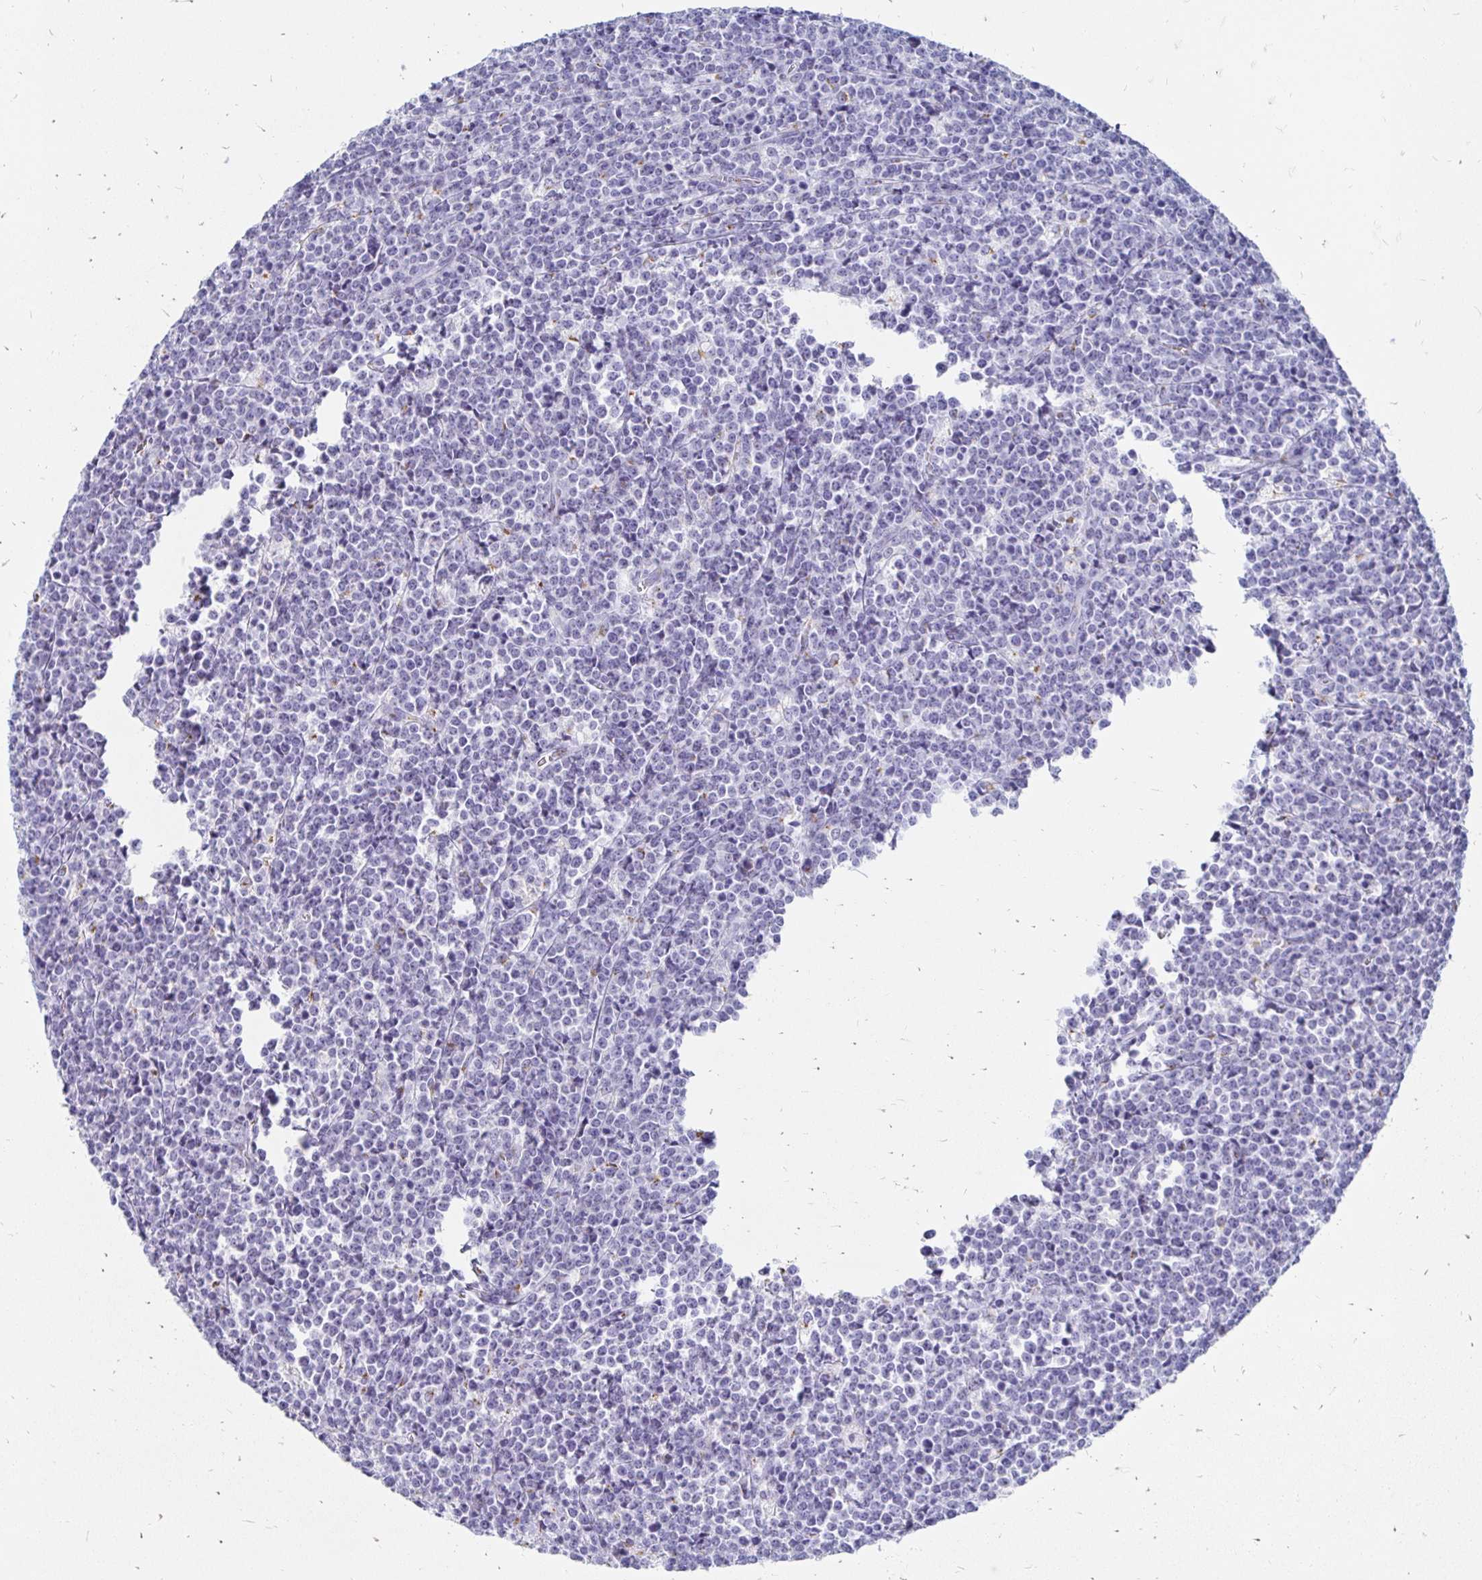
{"staining": {"intensity": "negative", "quantity": "none", "location": "none"}, "tissue": "lymphoma", "cell_type": "Tumor cells", "image_type": "cancer", "snomed": [{"axis": "morphology", "description": "Malignant lymphoma, non-Hodgkin's type, High grade"}, {"axis": "topography", "description": "Small intestine"}], "caption": "This is an immunohistochemistry histopathology image of high-grade malignant lymphoma, non-Hodgkin's type. There is no staining in tumor cells.", "gene": "PAGE4", "patient": {"sex": "female", "age": 56}}